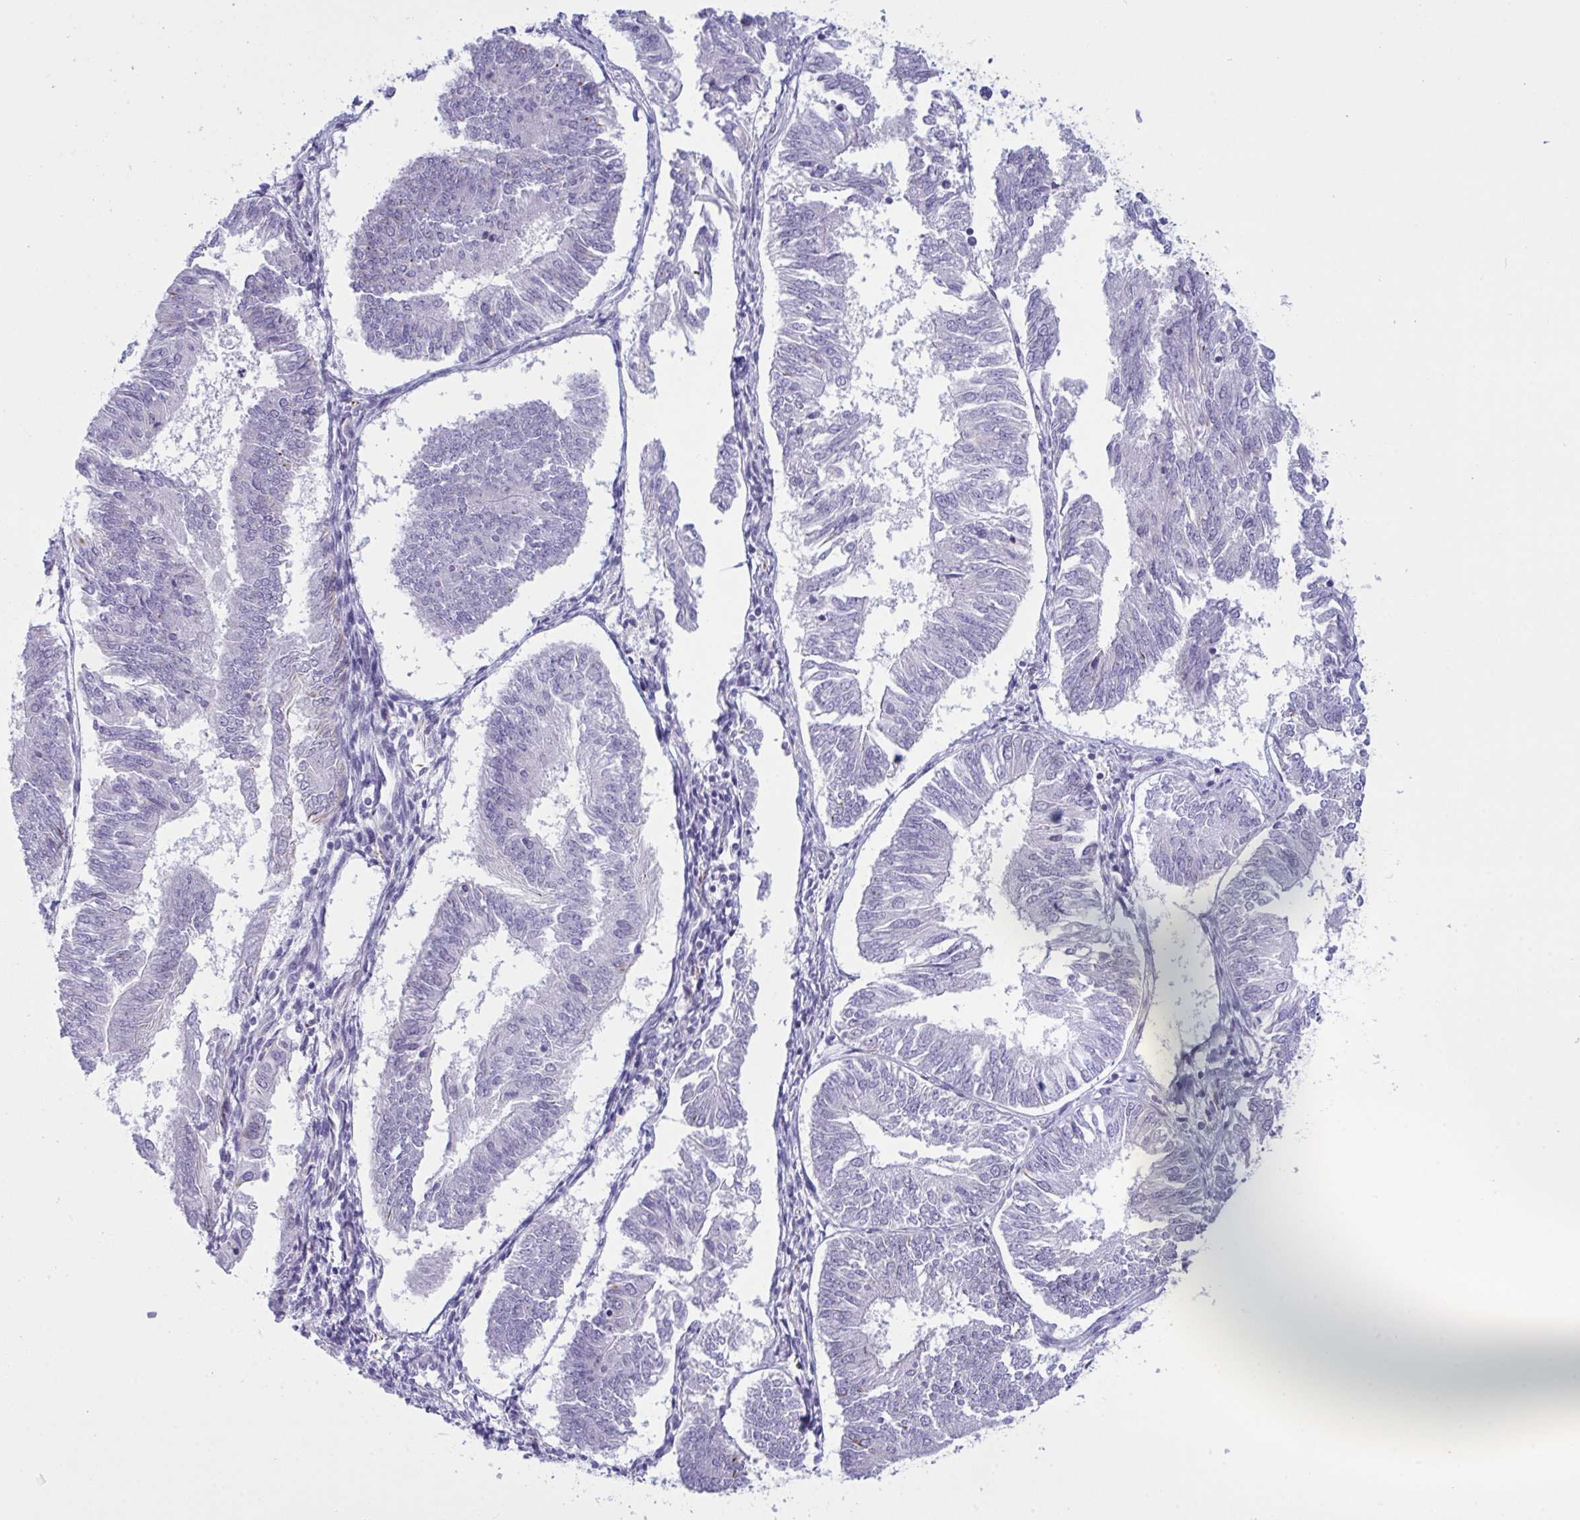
{"staining": {"intensity": "negative", "quantity": "none", "location": "none"}, "tissue": "endometrial cancer", "cell_type": "Tumor cells", "image_type": "cancer", "snomed": [{"axis": "morphology", "description": "Adenocarcinoma, NOS"}, {"axis": "topography", "description": "Endometrium"}], "caption": "Micrograph shows no significant protein staining in tumor cells of adenocarcinoma (endometrial). (DAB (3,3'-diaminobenzidine) IHC visualized using brightfield microscopy, high magnification).", "gene": "DCBLD1", "patient": {"sex": "female", "age": 58}}